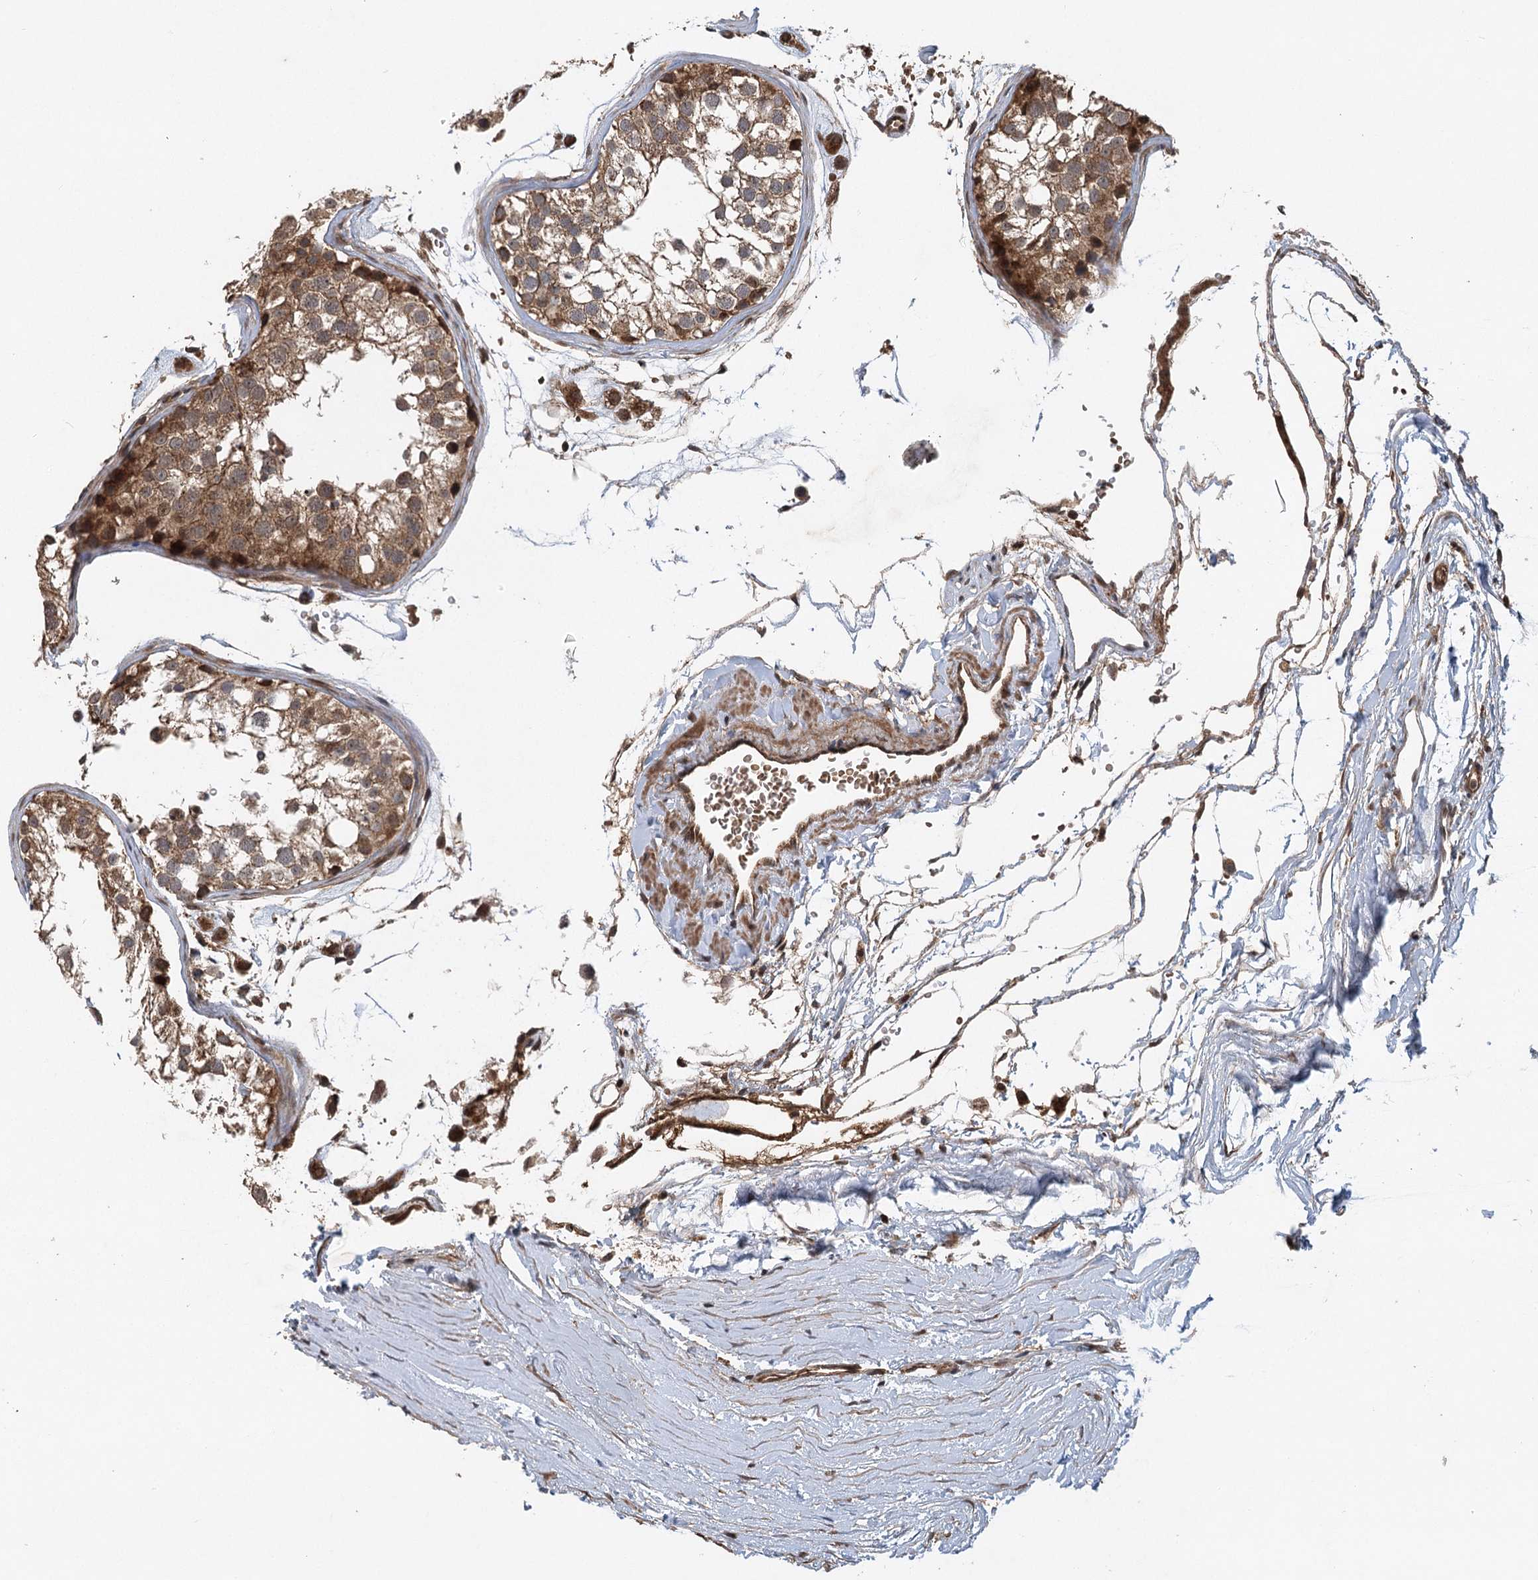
{"staining": {"intensity": "moderate", "quantity": ">75%", "location": "cytoplasmic/membranous"}, "tissue": "testis", "cell_type": "Cells in seminiferous ducts", "image_type": "normal", "snomed": [{"axis": "morphology", "description": "Normal tissue, NOS"}, {"axis": "morphology", "description": "Adenocarcinoma, metastatic, NOS"}, {"axis": "topography", "description": "Testis"}], "caption": "A brown stain highlights moderate cytoplasmic/membranous staining of a protein in cells in seminiferous ducts of normal human testis.", "gene": "INSIG2", "patient": {"sex": "male", "age": 26}}